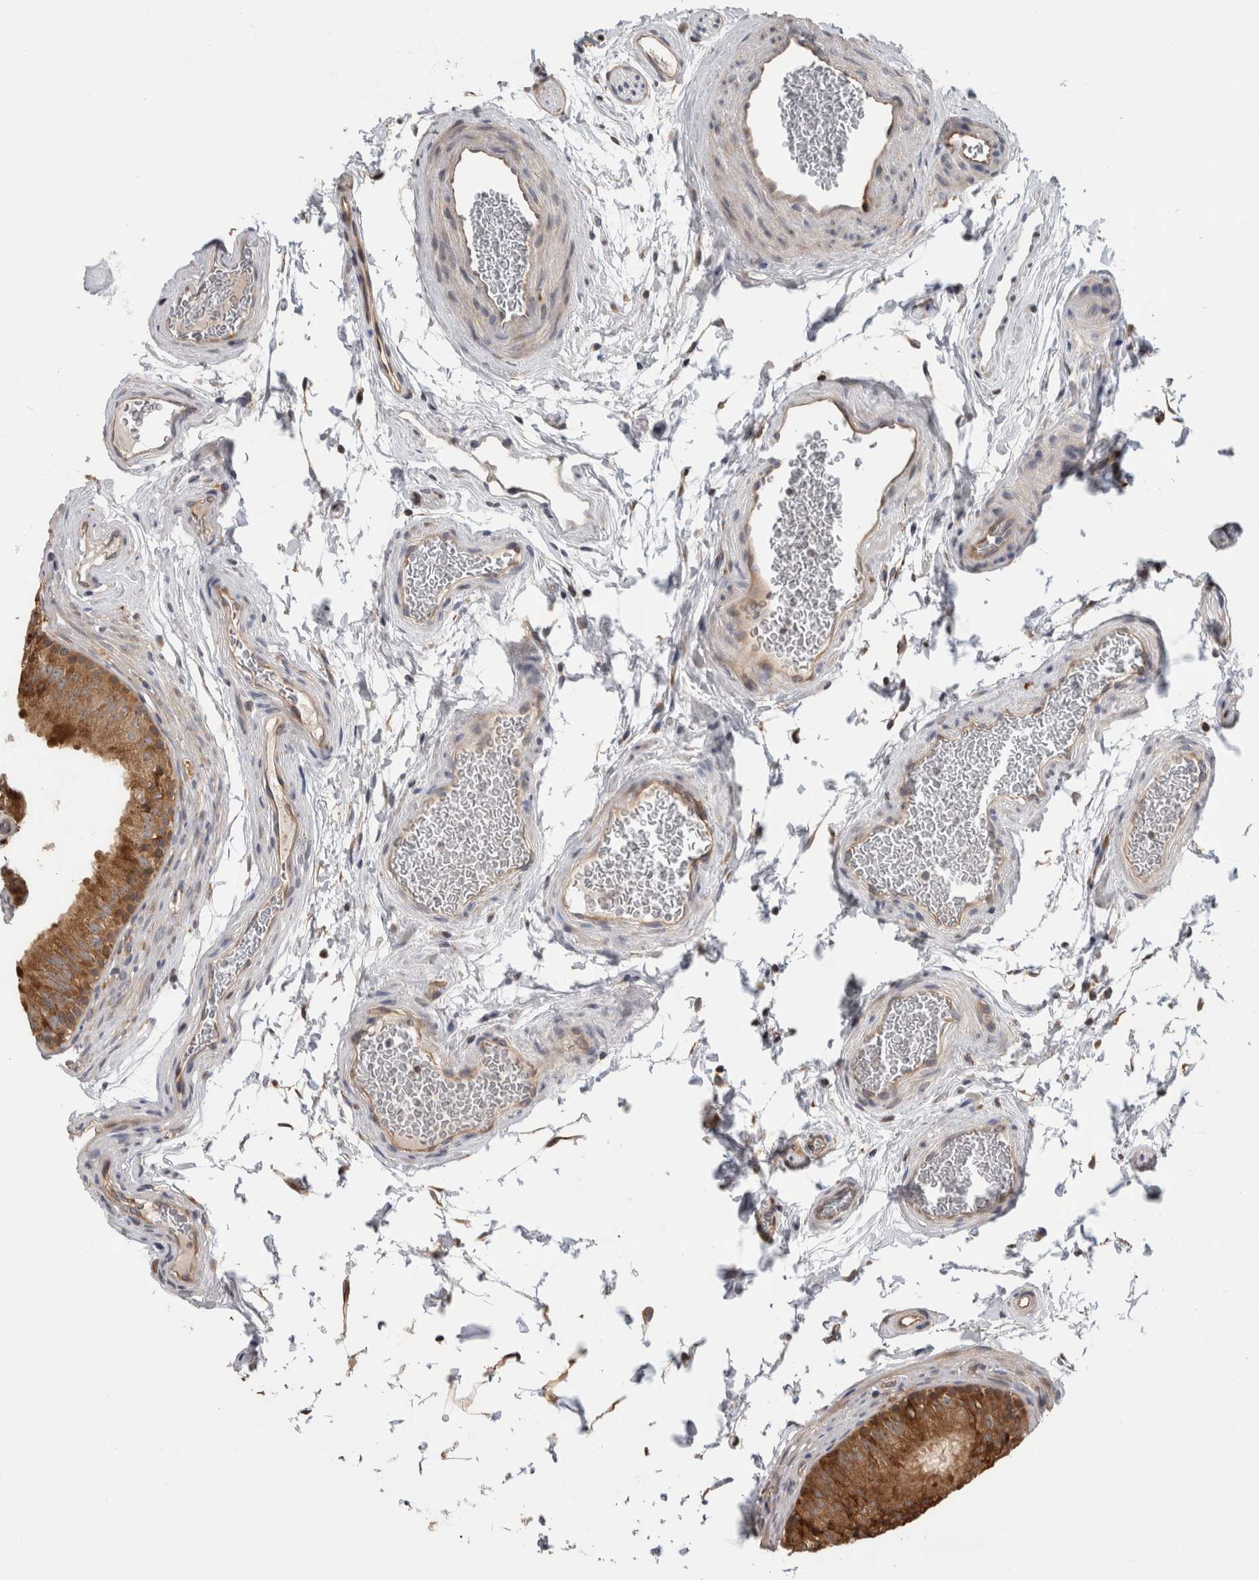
{"staining": {"intensity": "moderate", "quantity": ">75%", "location": "cytoplasmic/membranous"}, "tissue": "epididymis", "cell_type": "Glandular cells", "image_type": "normal", "snomed": [{"axis": "morphology", "description": "Normal tissue, NOS"}, {"axis": "topography", "description": "Epididymis"}], "caption": "An IHC histopathology image of unremarkable tissue is shown. Protein staining in brown highlights moderate cytoplasmic/membranous positivity in epididymis within glandular cells. (Stains: DAB in brown, nuclei in blue, Microscopy: brightfield microscopy at high magnification).", "gene": "PARP6", "patient": {"sex": "male", "age": 36}}